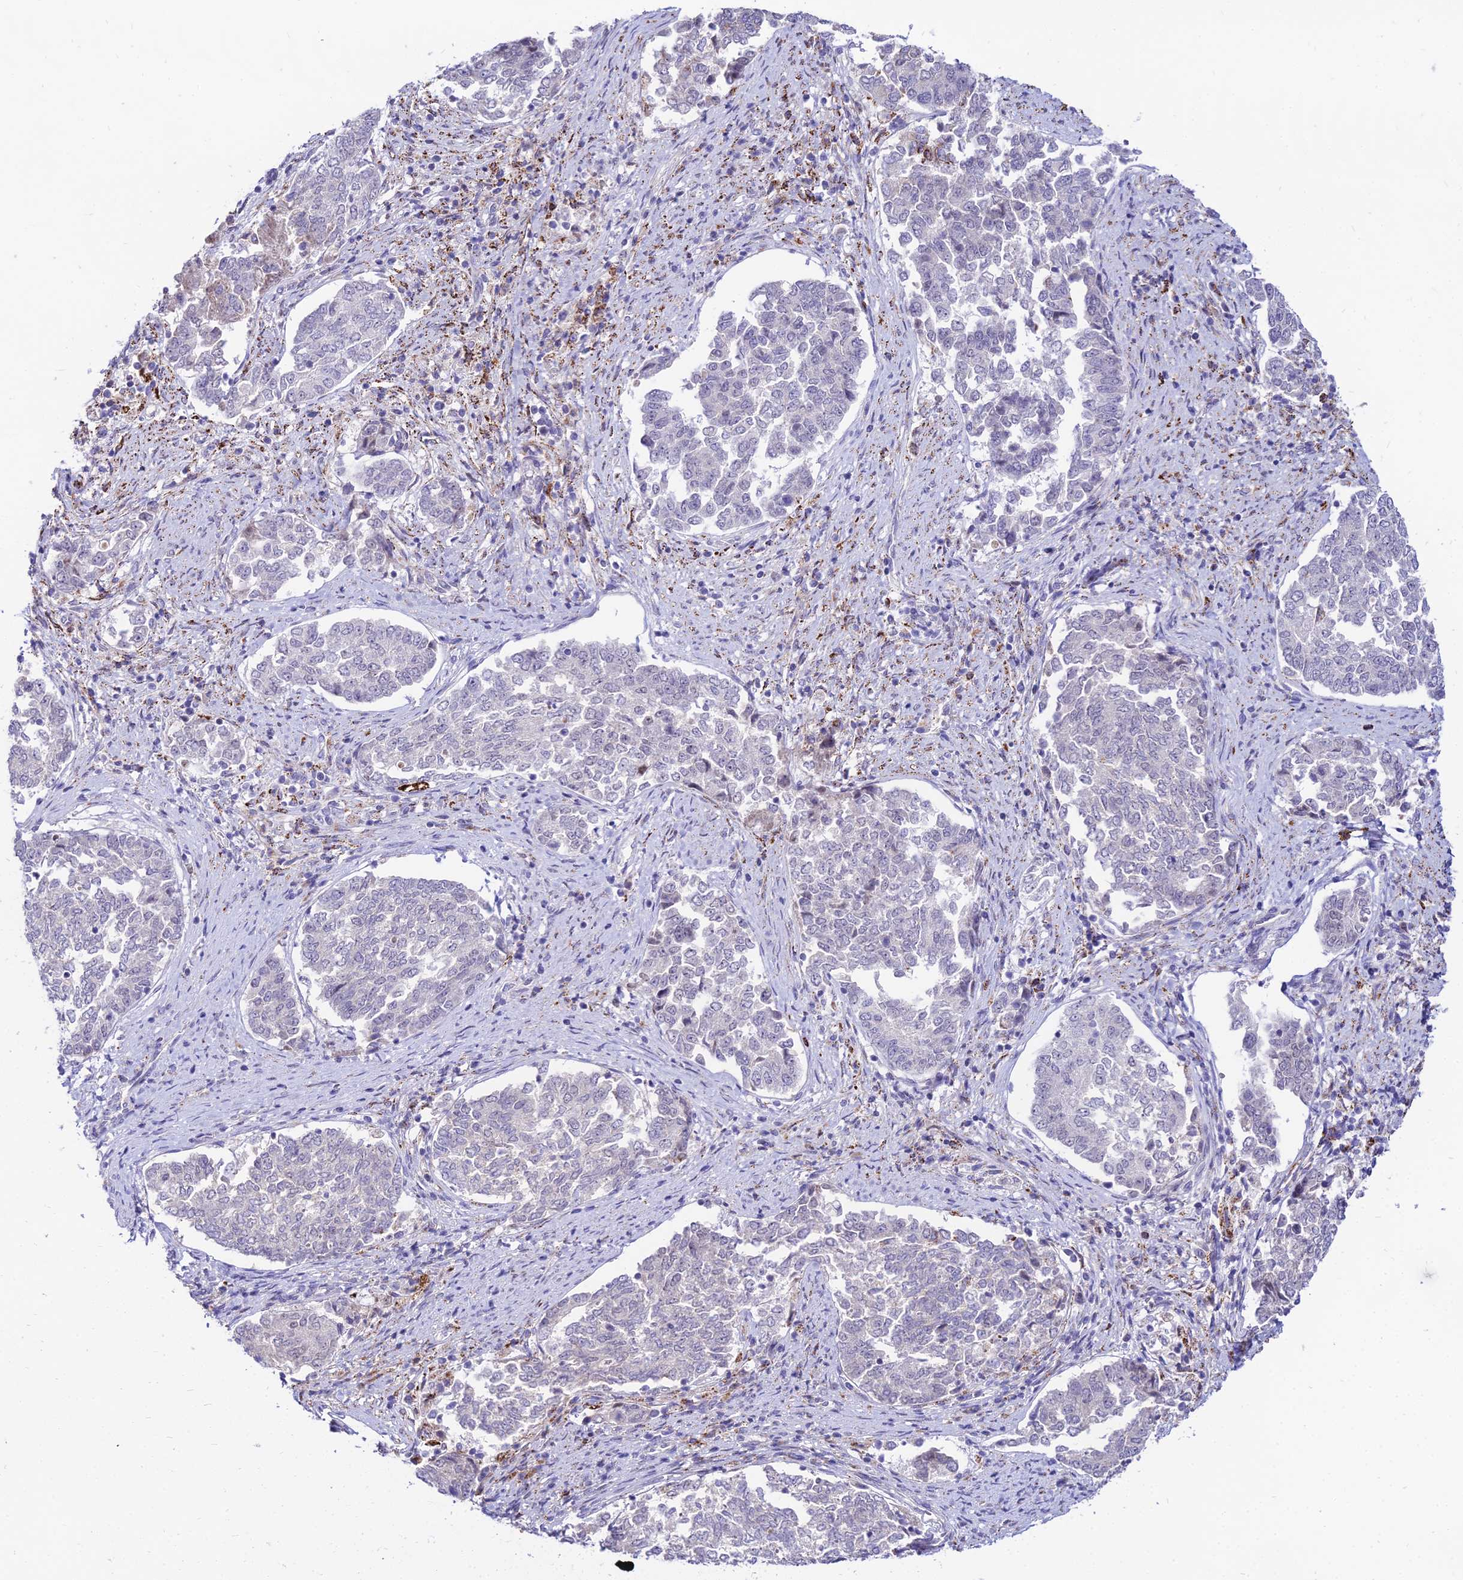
{"staining": {"intensity": "negative", "quantity": "none", "location": "none"}, "tissue": "endometrial cancer", "cell_type": "Tumor cells", "image_type": "cancer", "snomed": [{"axis": "morphology", "description": "Adenocarcinoma, NOS"}, {"axis": "topography", "description": "Endometrium"}], "caption": "Immunohistochemical staining of endometrial cancer (adenocarcinoma) reveals no significant staining in tumor cells.", "gene": "C6orf163", "patient": {"sex": "female", "age": 80}}